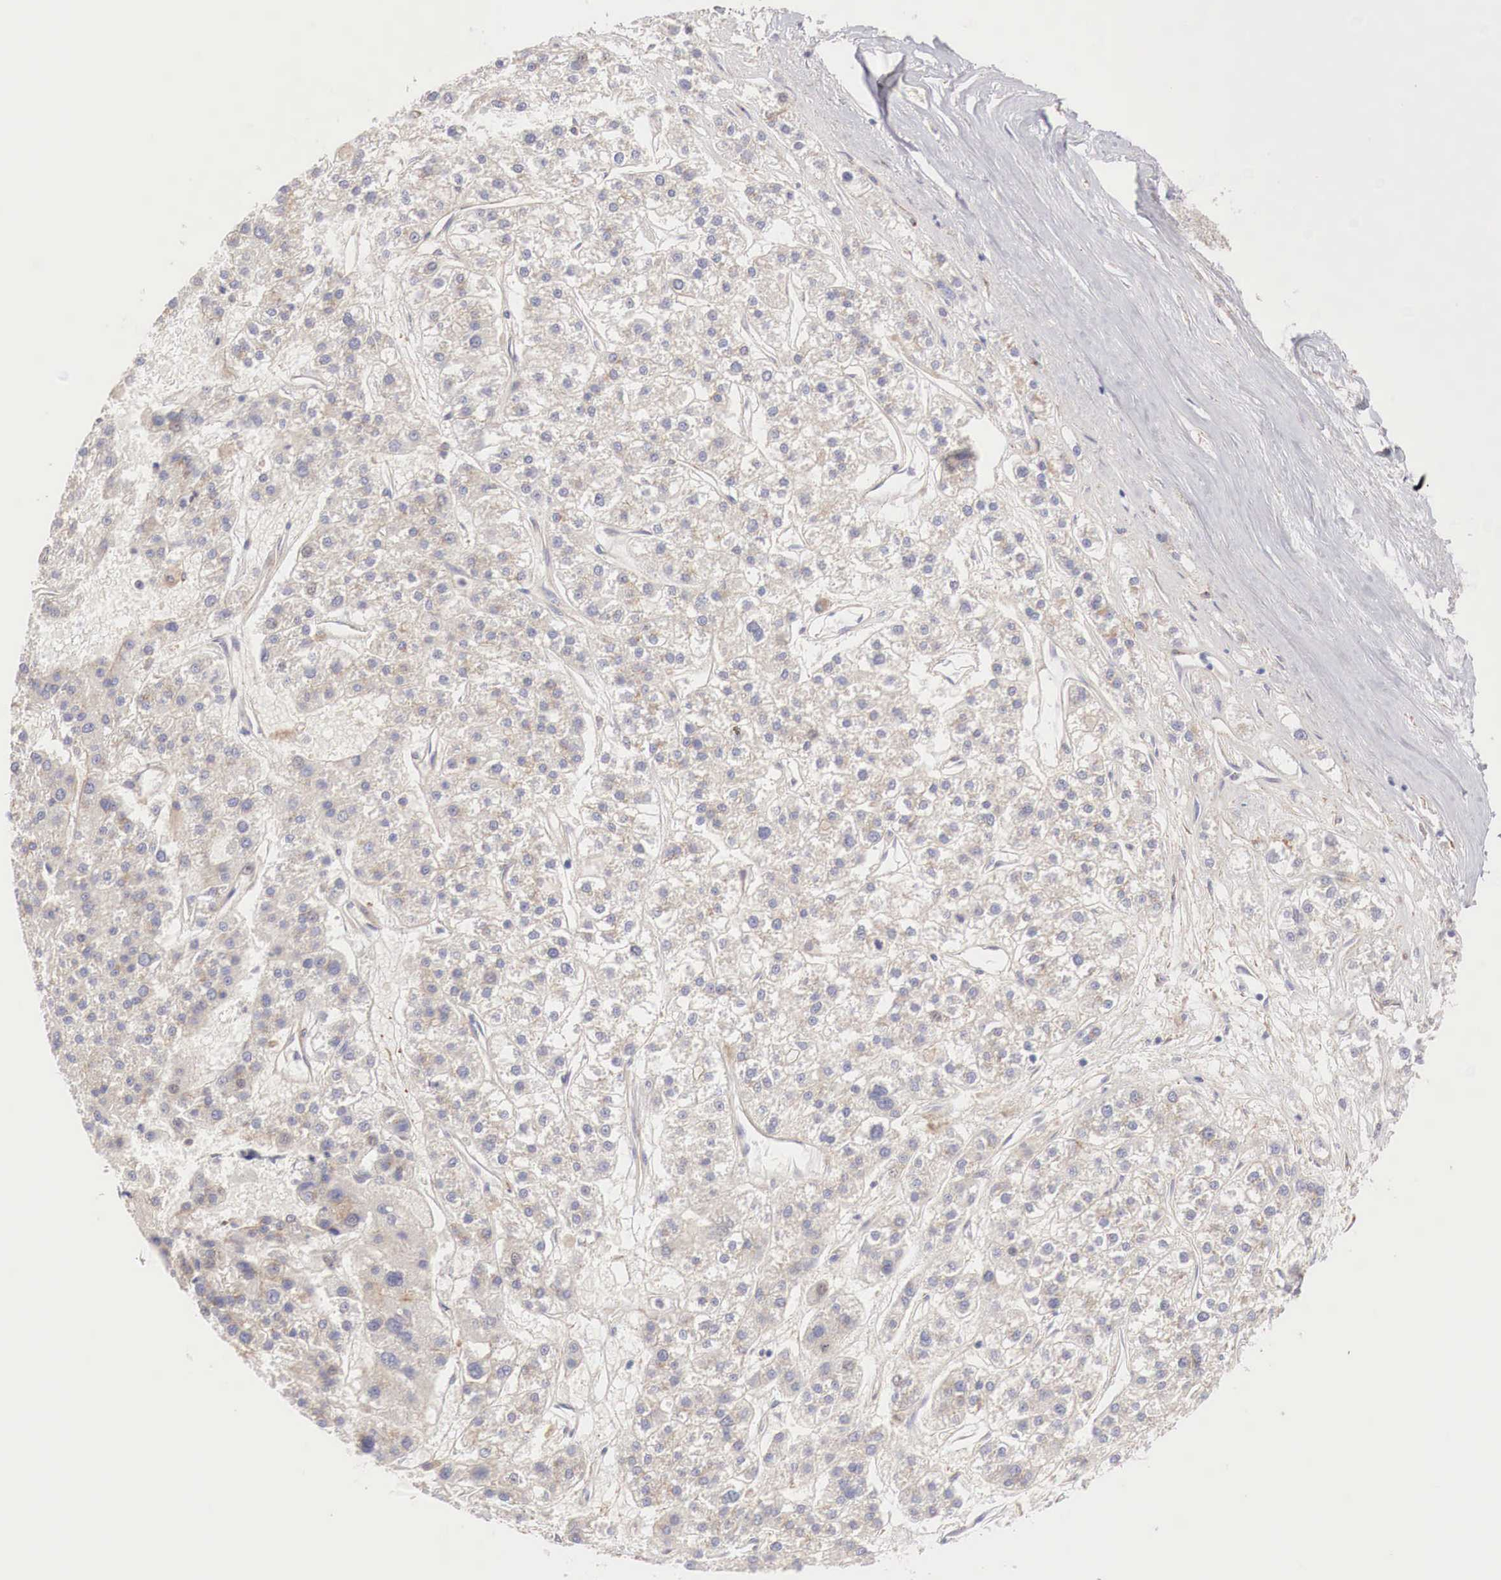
{"staining": {"intensity": "weak", "quantity": ">75%", "location": "cytoplasmic/membranous"}, "tissue": "liver cancer", "cell_type": "Tumor cells", "image_type": "cancer", "snomed": [{"axis": "morphology", "description": "Carcinoma, Hepatocellular, NOS"}, {"axis": "topography", "description": "Liver"}], "caption": "Immunohistochemistry image of liver cancer (hepatocellular carcinoma) stained for a protein (brown), which reveals low levels of weak cytoplasmic/membranous staining in about >75% of tumor cells.", "gene": "KLHDC7B", "patient": {"sex": "female", "age": 85}}